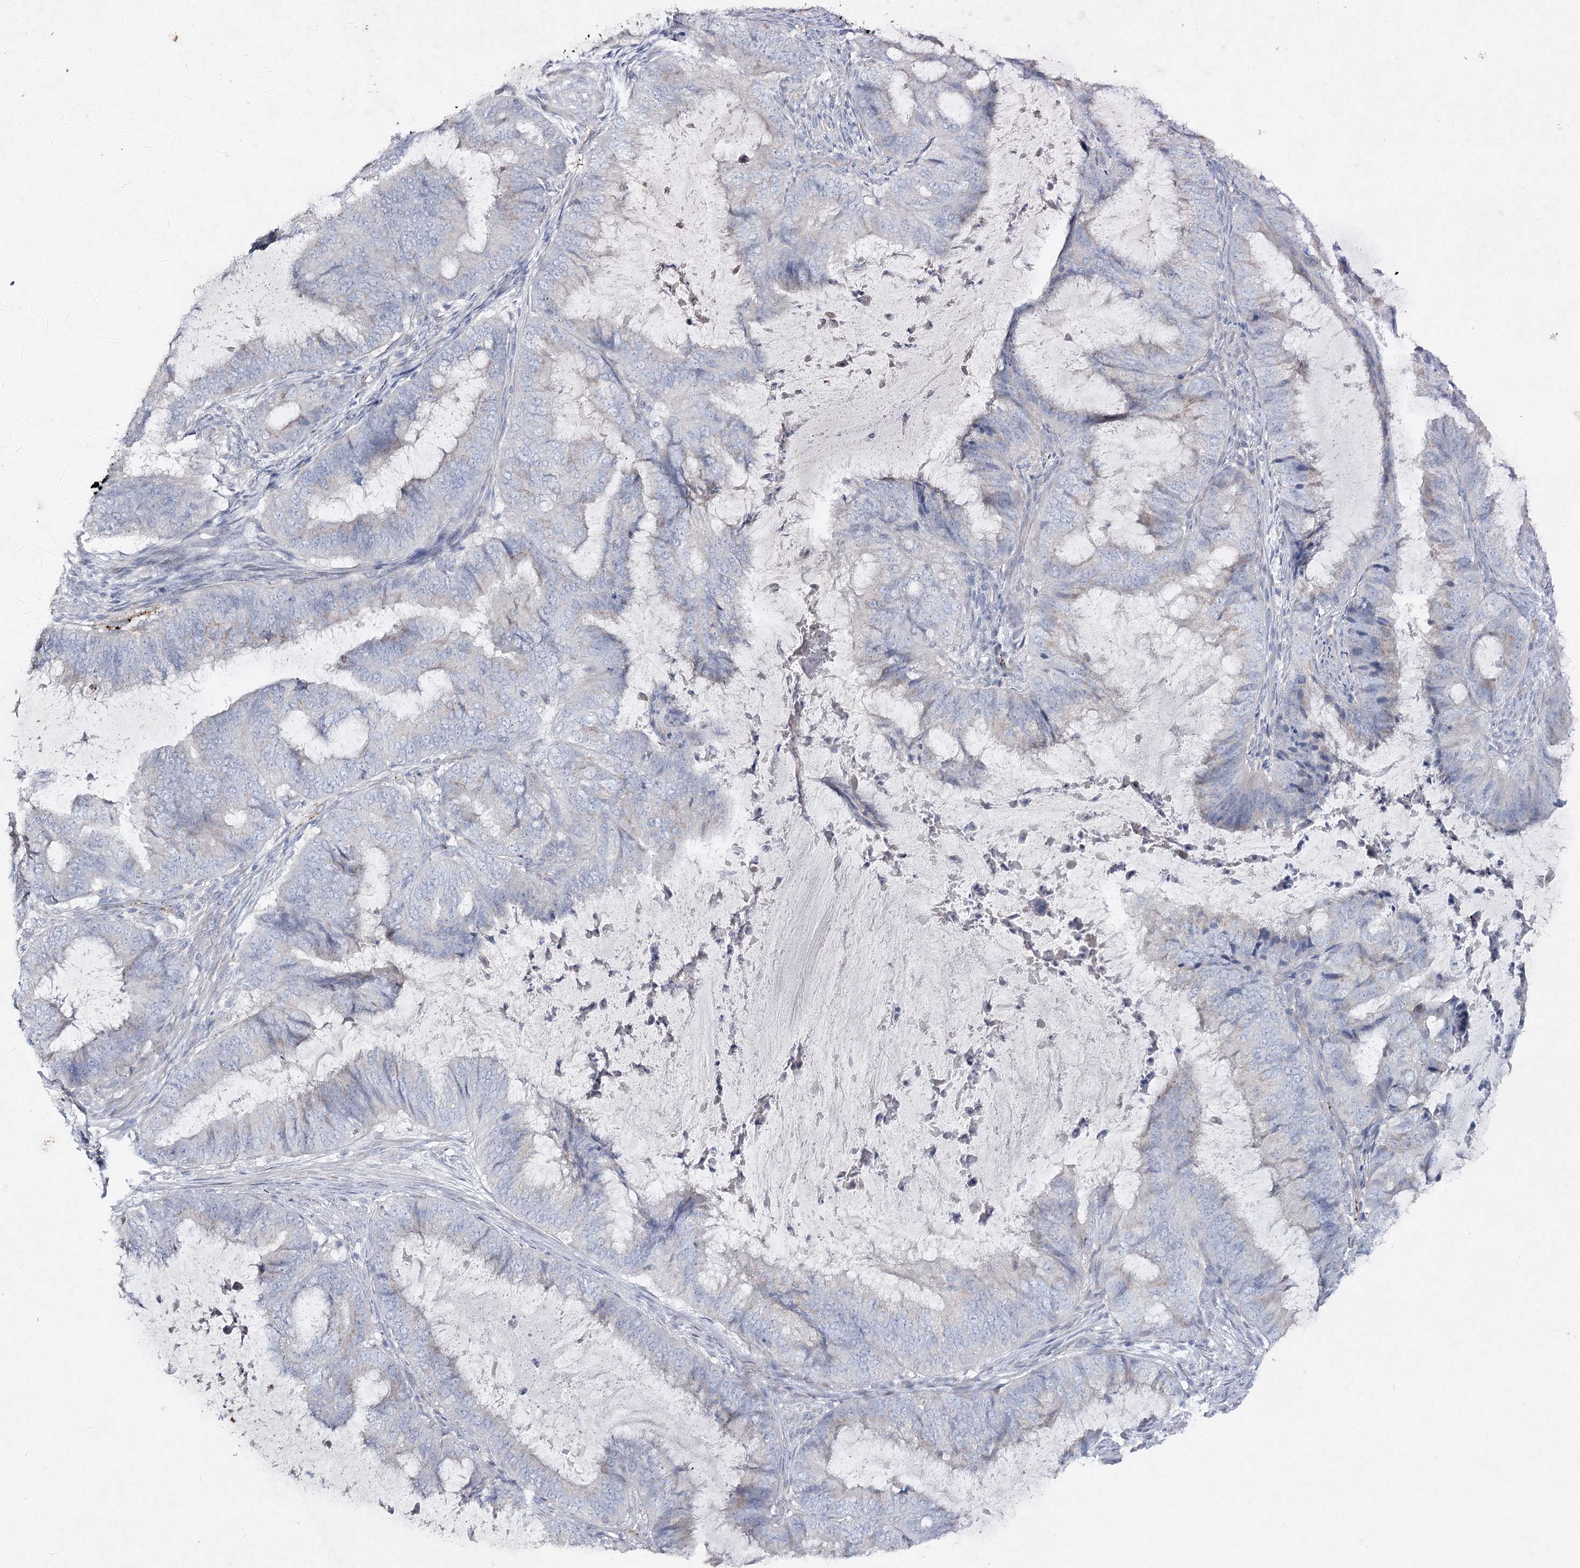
{"staining": {"intensity": "negative", "quantity": "none", "location": "none"}, "tissue": "endometrial cancer", "cell_type": "Tumor cells", "image_type": "cancer", "snomed": [{"axis": "morphology", "description": "Adenocarcinoma, NOS"}, {"axis": "topography", "description": "Endometrium"}], "caption": "IHC photomicrograph of human adenocarcinoma (endometrial) stained for a protein (brown), which exhibits no staining in tumor cells.", "gene": "RFX6", "patient": {"sex": "female", "age": 81}}